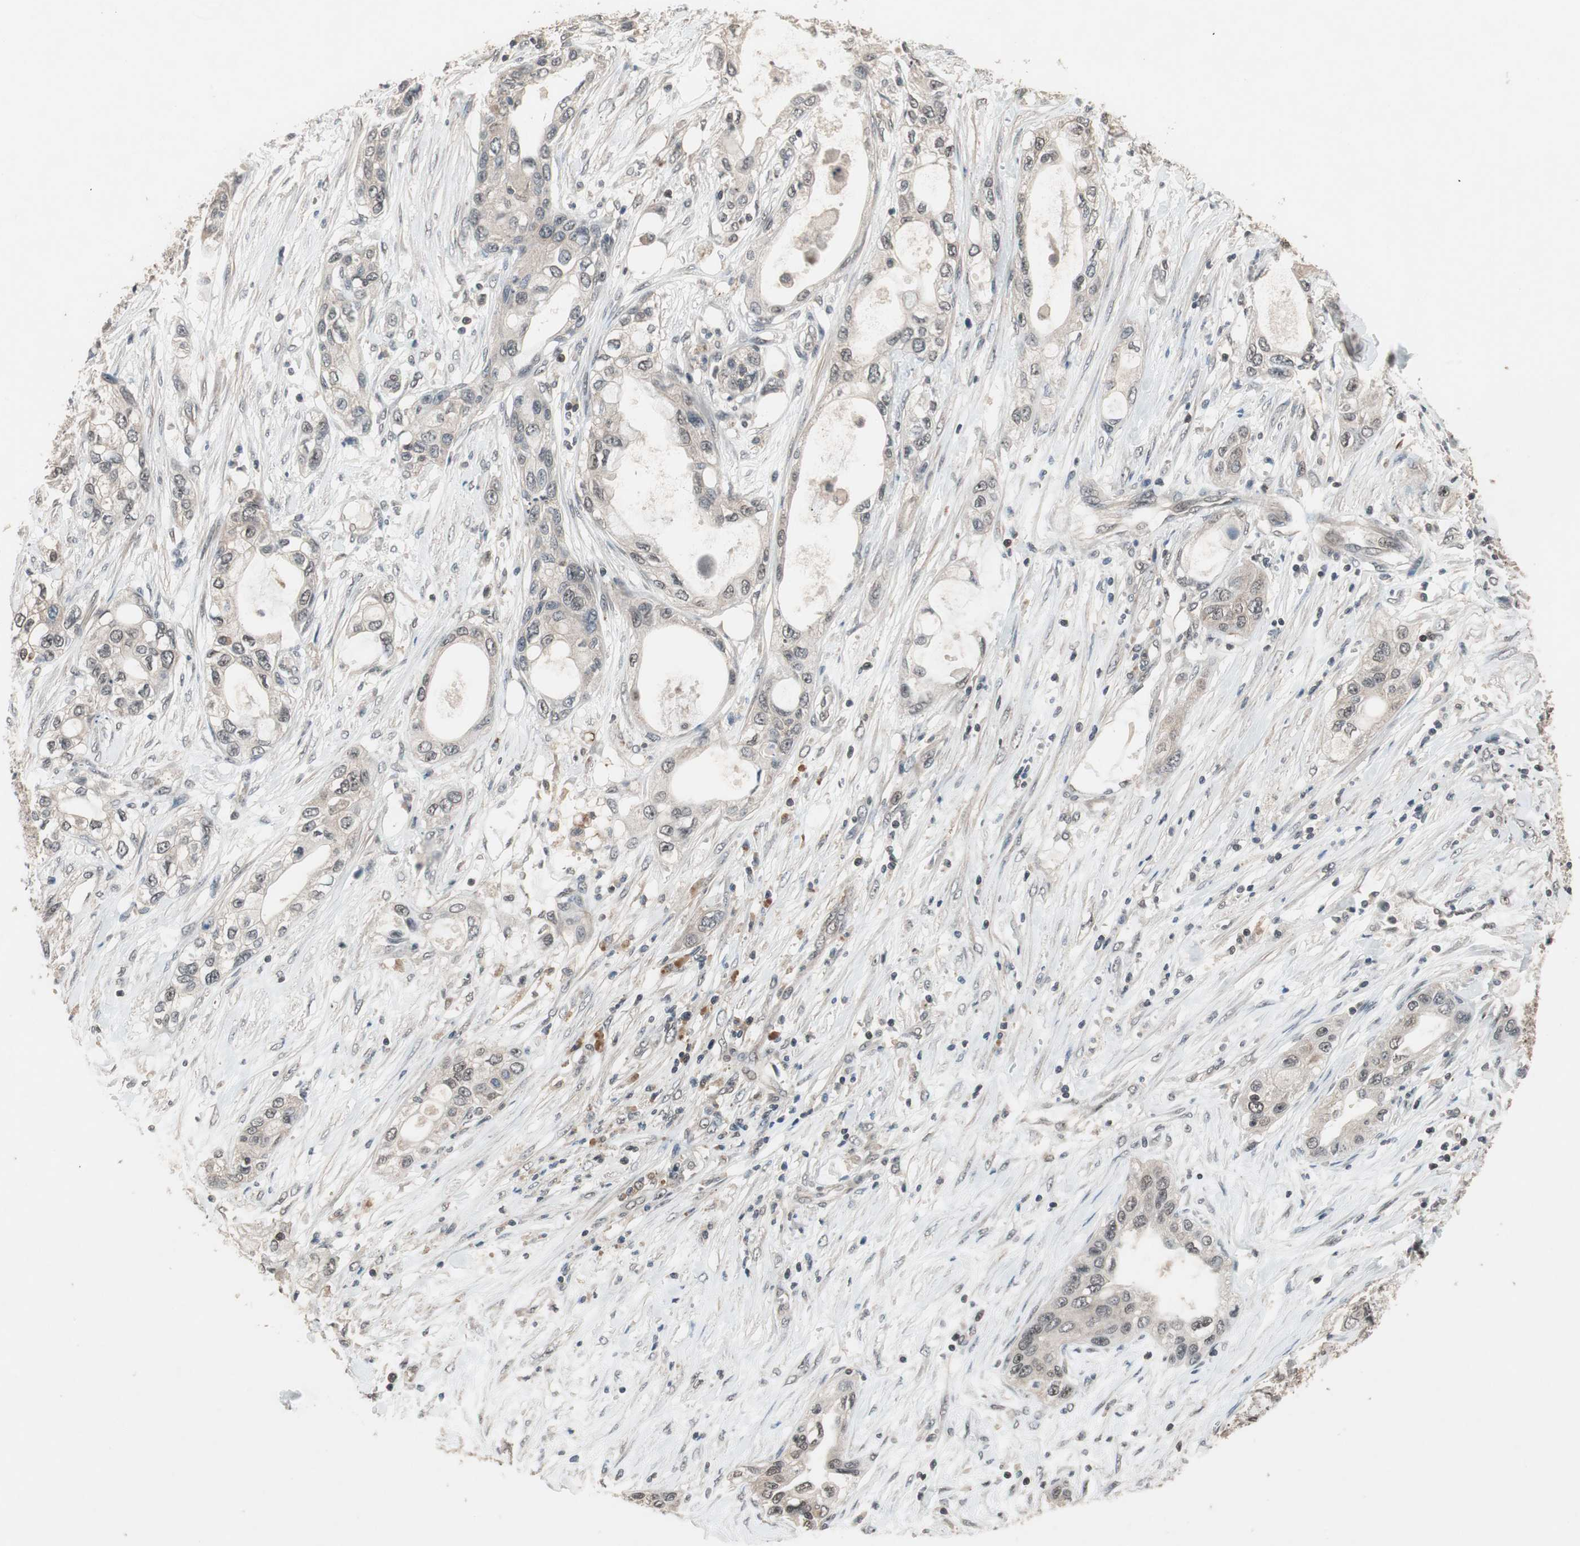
{"staining": {"intensity": "weak", "quantity": "25%-75%", "location": "cytoplasmic/membranous"}, "tissue": "pancreatic cancer", "cell_type": "Tumor cells", "image_type": "cancer", "snomed": [{"axis": "morphology", "description": "Adenocarcinoma, NOS"}, {"axis": "topography", "description": "Pancreas"}], "caption": "IHC photomicrograph of neoplastic tissue: pancreatic cancer (adenocarcinoma) stained using immunohistochemistry shows low levels of weak protein expression localized specifically in the cytoplasmic/membranous of tumor cells, appearing as a cytoplasmic/membranous brown color.", "gene": "GART", "patient": {"sex": "female", "age": 70}}